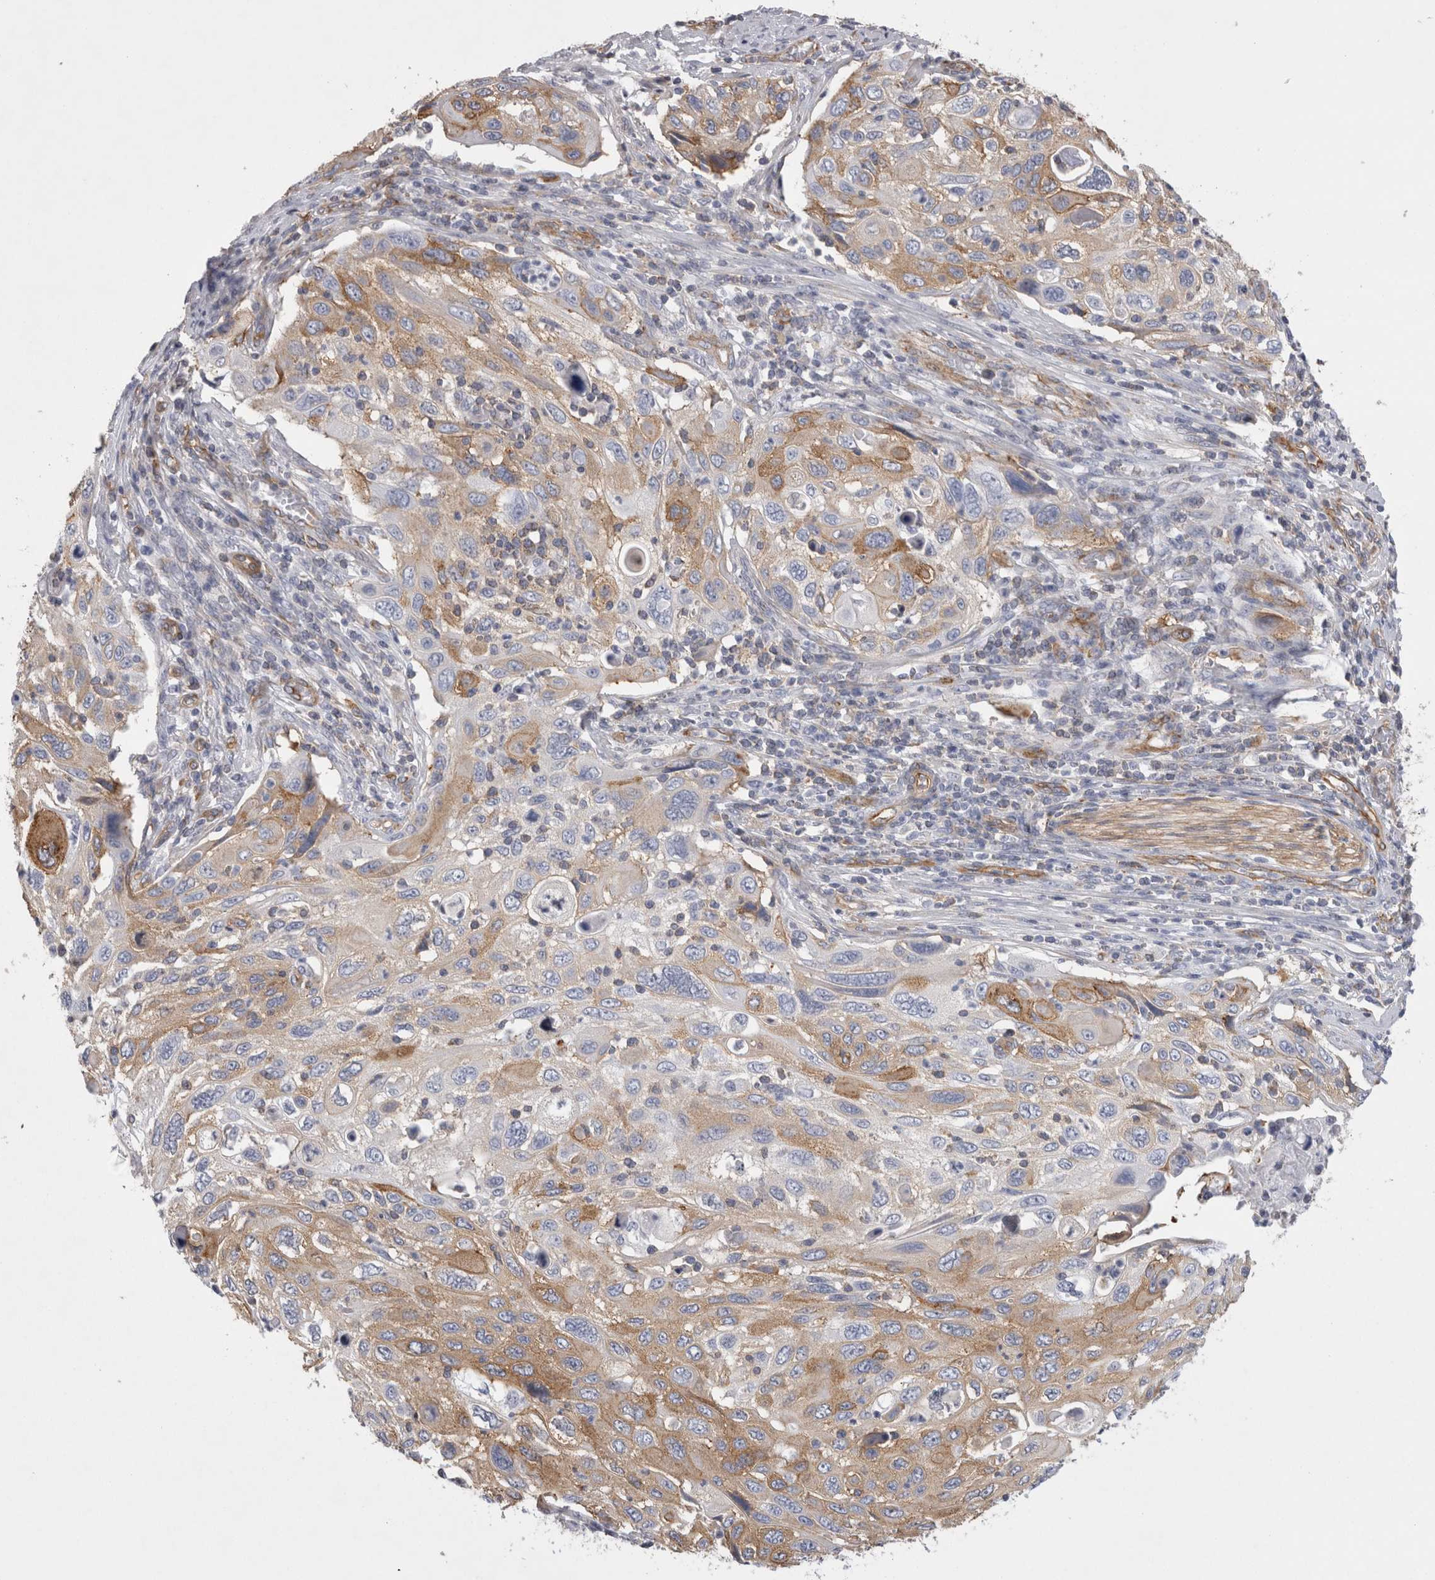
{"staining": {"intensity": "moderate", "quantity": "25%-75%", "location": "cytoplasmic/membranous"}, "tissue": "cervical cancer", "cell_type": "Tumor cells", "image_type": "cancer", "snomed": [{"axis": "morphology", "description": "Squamous cell carcinoma, NOS"}, {"axis": "topography", "description": "Cervix"}], "caption": "Squamous cell carcinoma (cervical) was stained to show a protein in brown. There is medium levels of moderate cytoplasmic/membranous expression in approximately 25%-75% of tumor cells.", "gene": "ATXN3", "patient": {"sex": "female", "age": 70}}